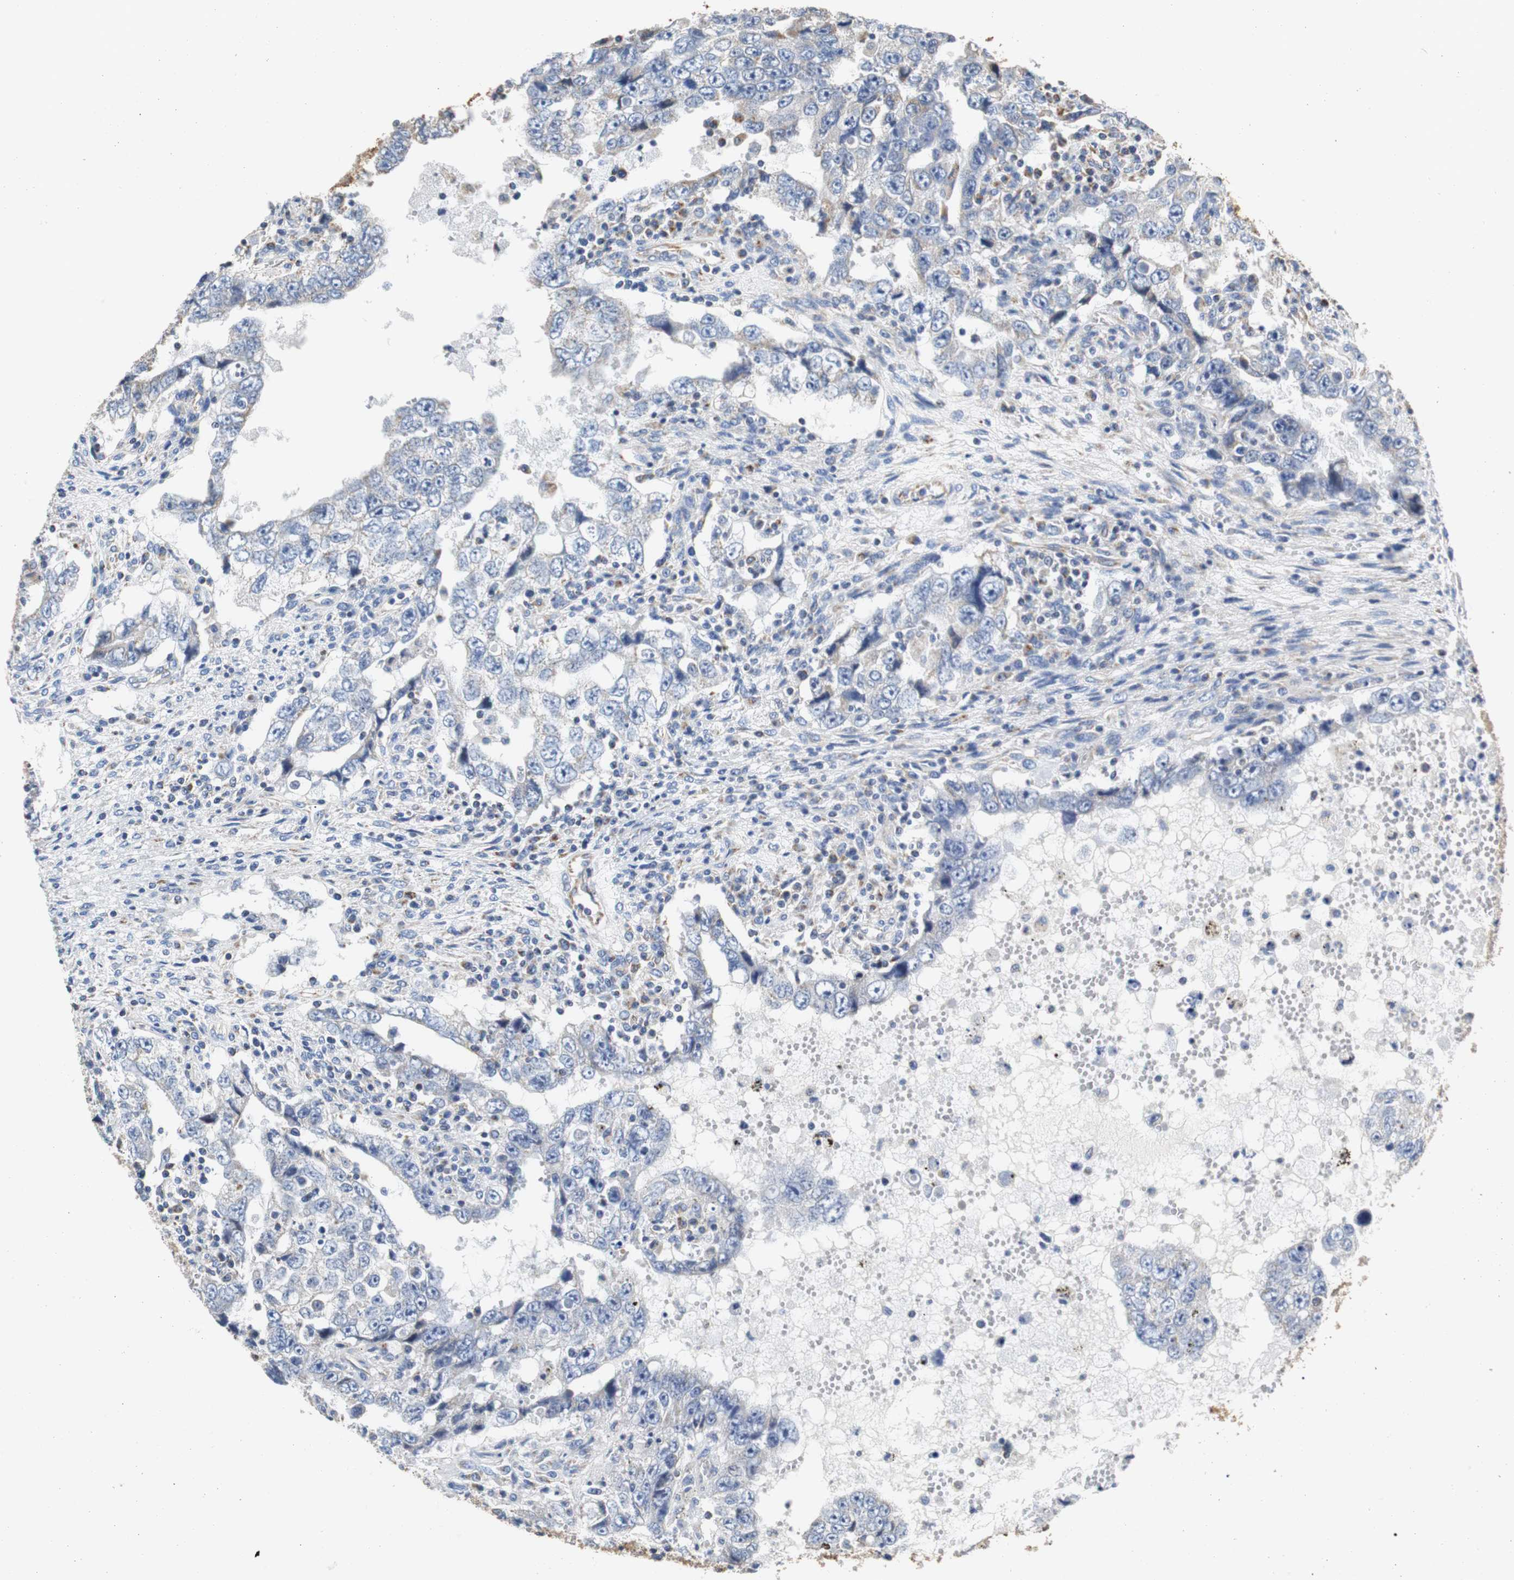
{"staining": {"intensity": "negative", "quantity": "none", "location": "none"}, "tissue": "testis cancer", "cell_type": "Tumor cells", "image_type": "cancer", "snomed": [{"axis": "morphology", "description": "Carcinoma, Embryonal, NOS"}, {"axis": "topography", "description": "Testis"}], "caption": "Immunohistochemistry image of human testis embryonal carcinoma stained for a protein (brown), which reveals no positivity in tumor cells.", "gene": "PCK1", "patient": {"sex": "male", "age": 26}}